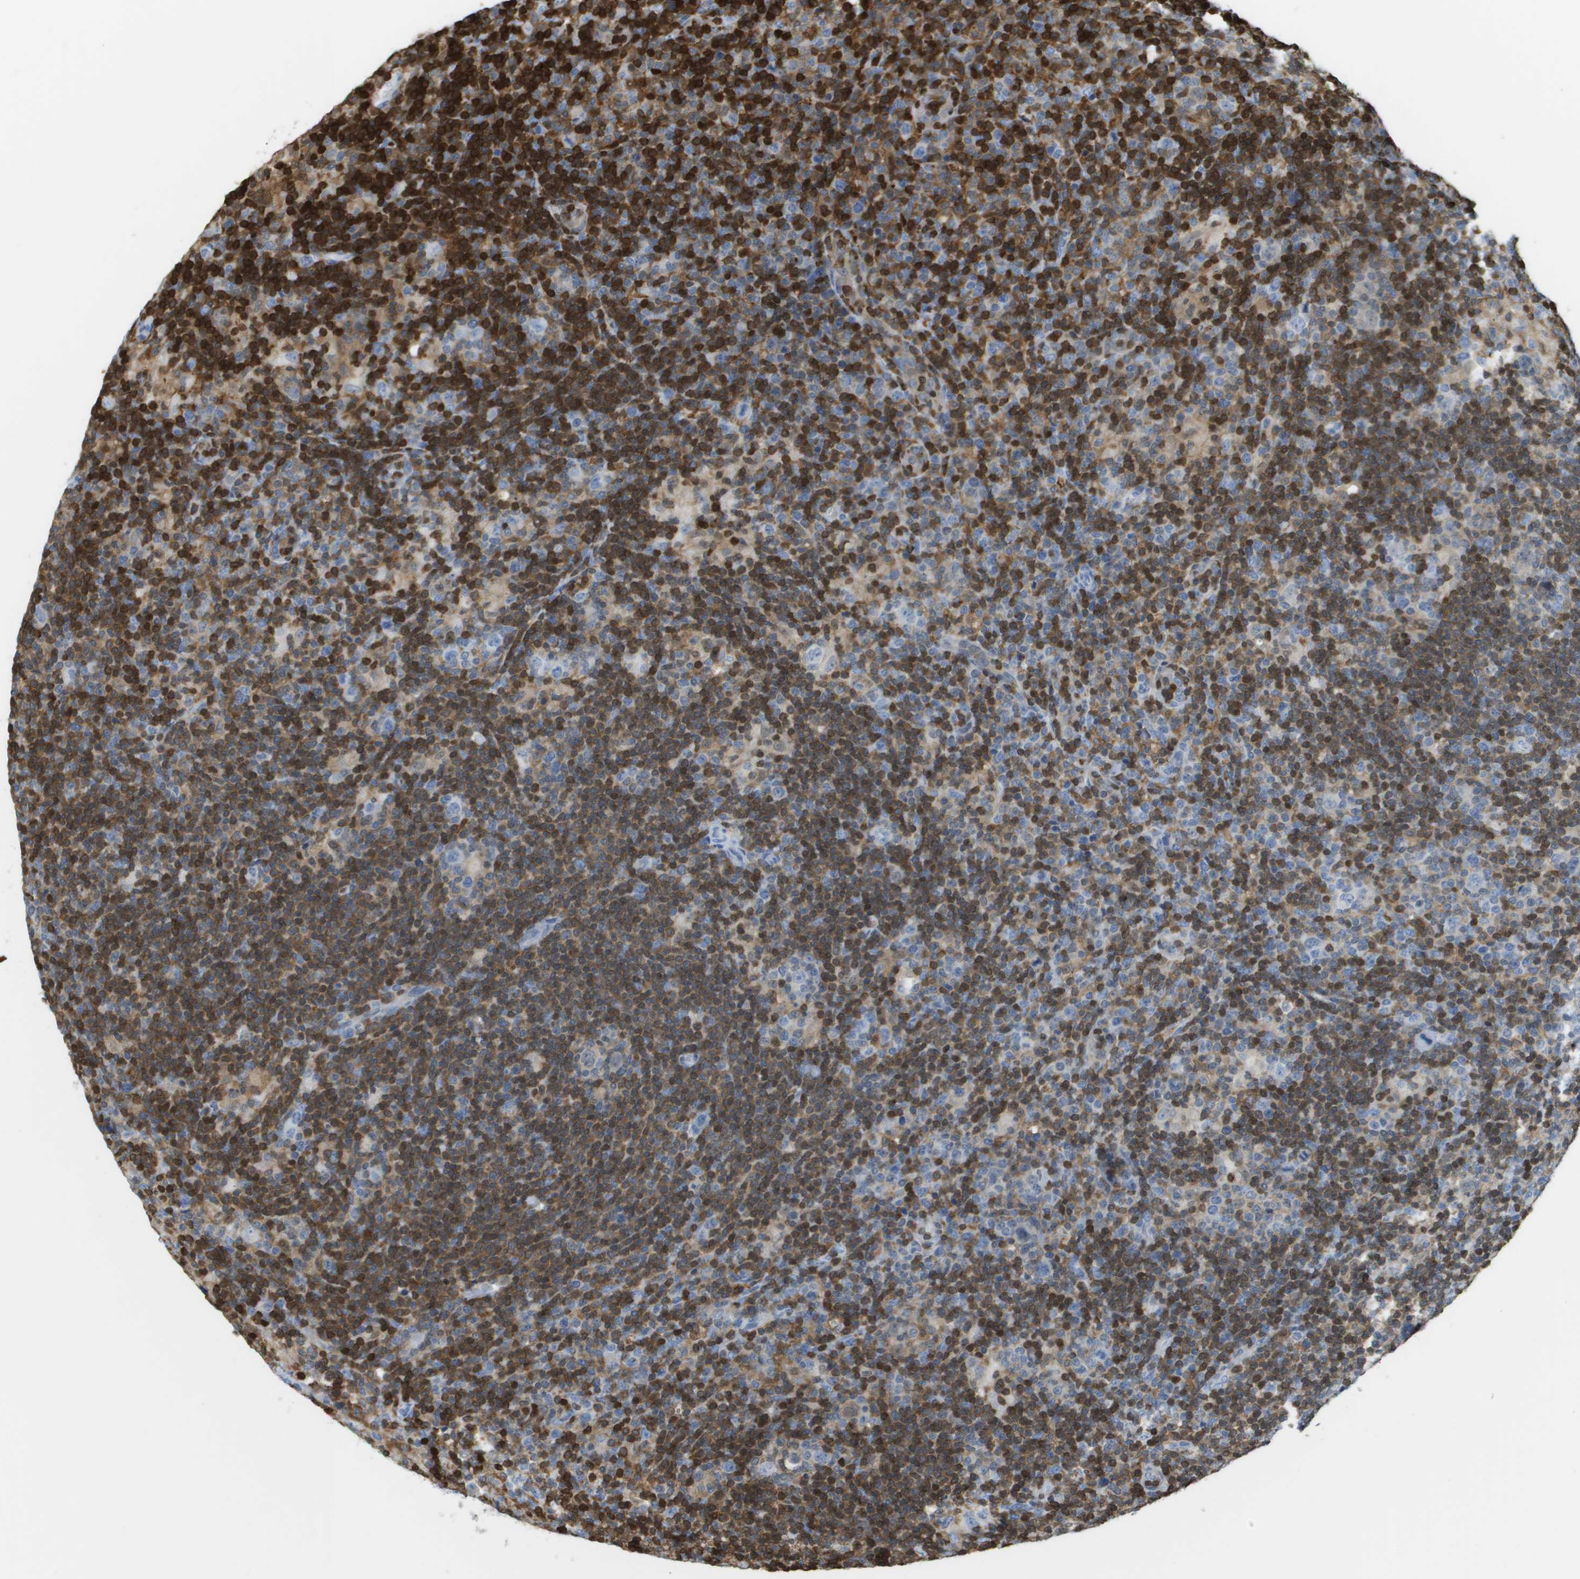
{"staining": {"intensity": "negative", "quantity": "none", "location": "none"}, "tissue": "lymphoma", "cell_type": "Tumor cells", "image_type": "cancer", "snomed": [{"axis": "morphology", "description": "Hodgkin's disease, NOS"}, {"axis": "topography", "description": "Lymph node"}], "caption": "Immunohistochemistry image of neoplastic tissue: human Hodgkin's disease stained with DAB (3,3'-diaminobenzidine) shows no significant protein staining in tumor cells. (Brightfield microscopy of DAB (3,3'-diaminobenzidine) IHC at high magnification).", "gene": "DOCK5", "patient": {"sex": "female", "age": 57}}